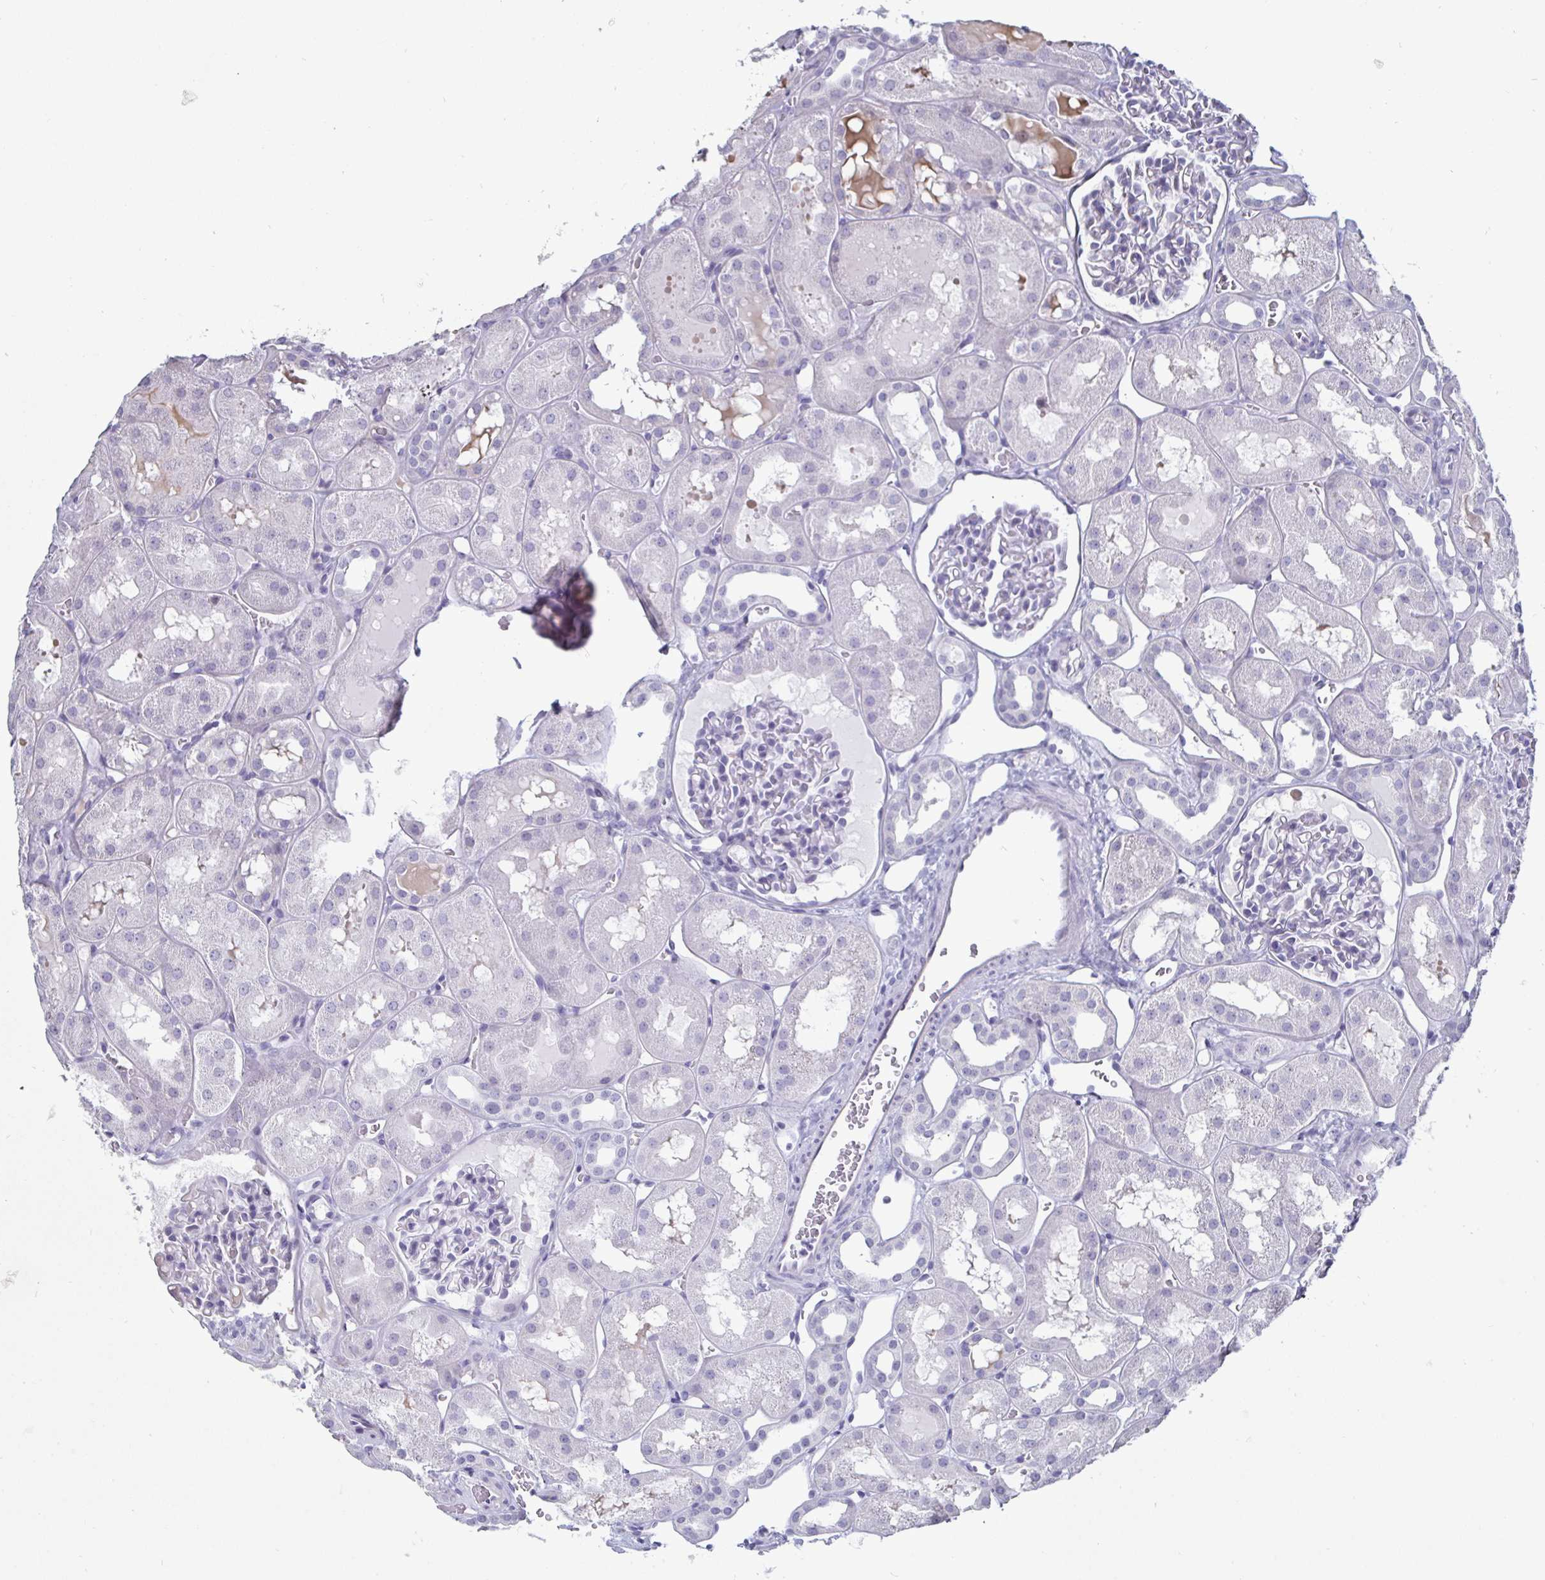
{"staining": {"intensity": "negative", "quantity": "none", "location": "none"}, "tissue": "kidney", "cell_type": "Cells in glomeruli", "image_type": "normal", "snomed": [{"axis": "morphology", "description": "Normal tissue, NOS"}, {"axis": "topography", "description": "Kidney"}, {"axis": "topography", "description": "Urinary bladder"}], "caption": "Immunohistochemistry (IHC) histopathology image of normal kidney: kidney stained with DAB (3,3'-diaminobenzidine) exhibits no significant protein expression in cells in glomeruli.", "gene": "OOSP2", "patient": {"sex": "male", "age": 16}}